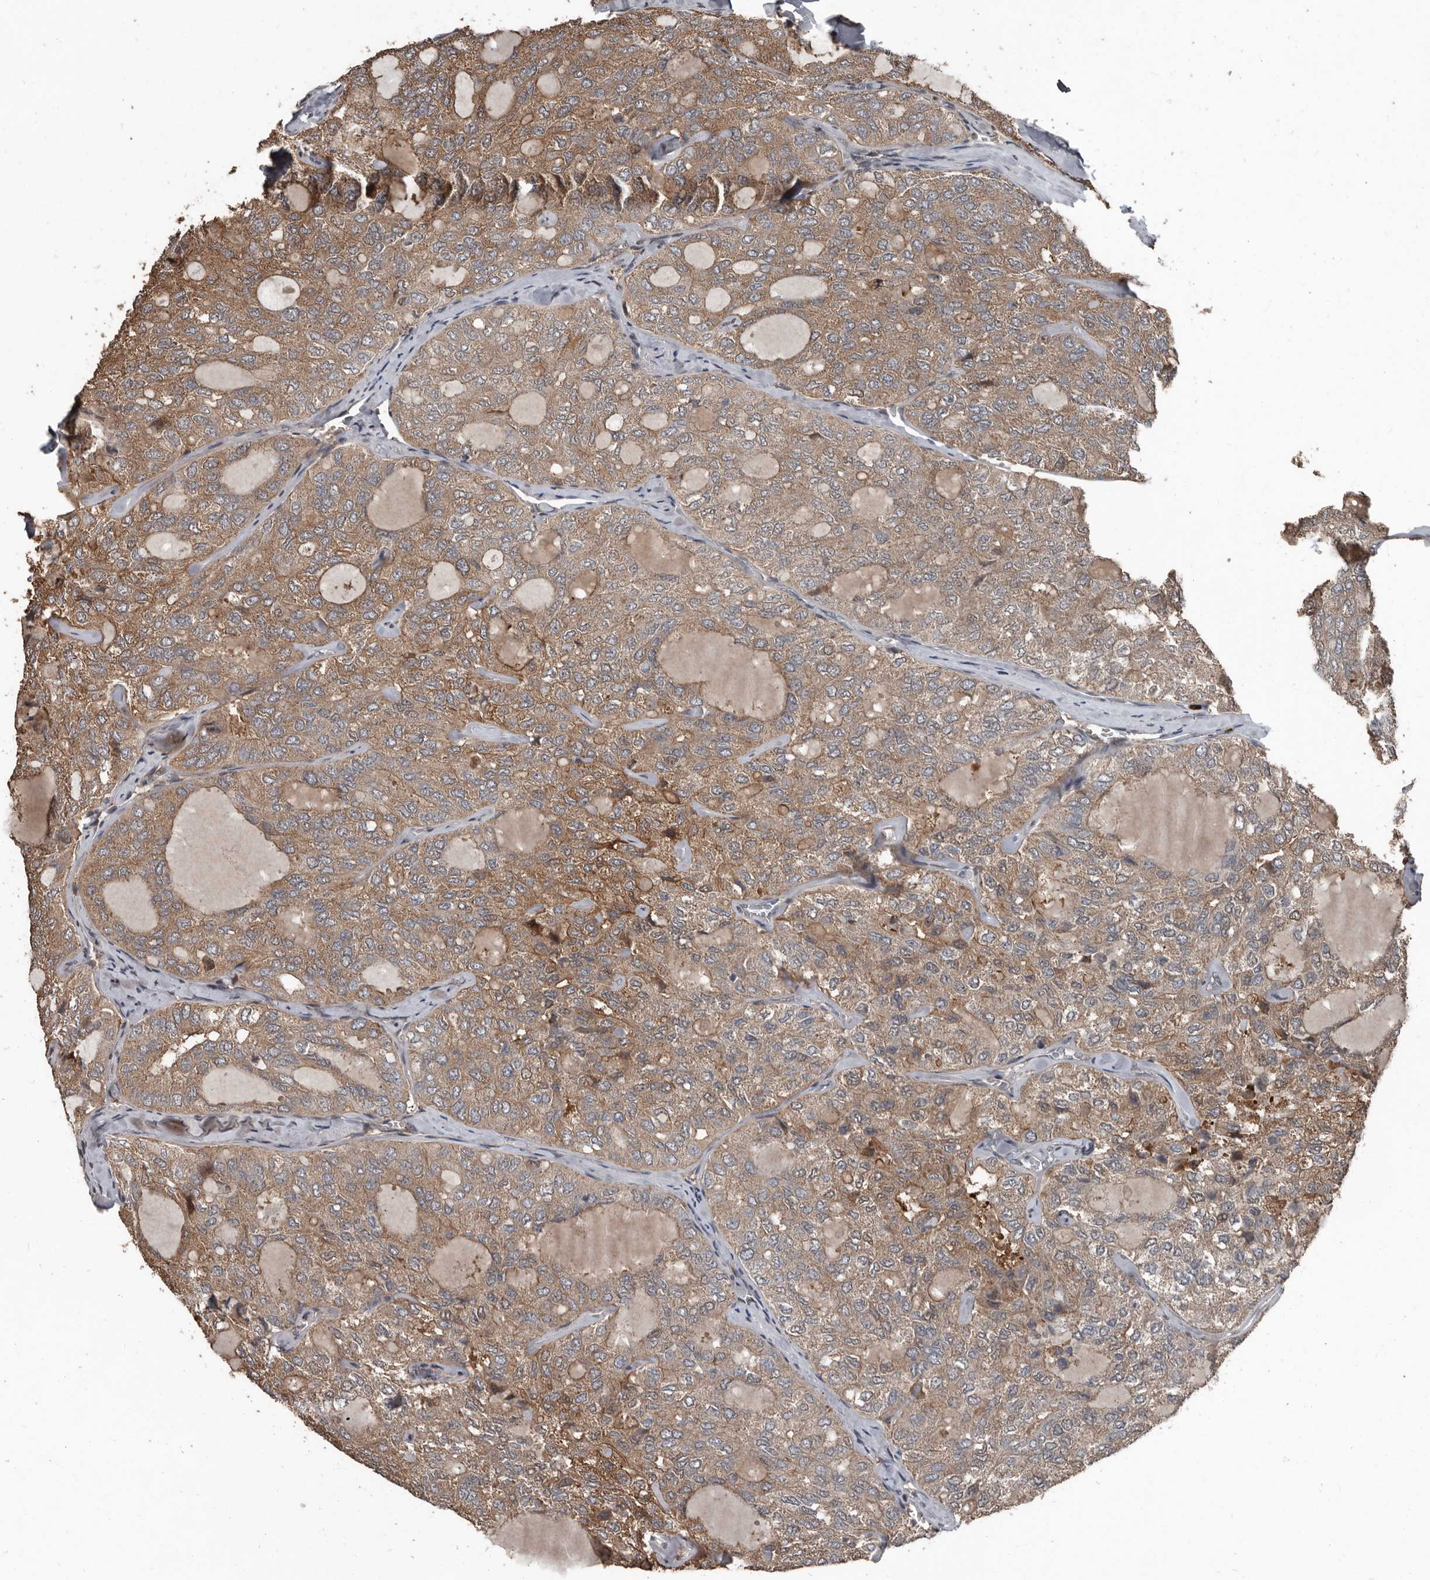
{"staining": {"intensity": "moderate", "quantity": ">75%", "location": "cytoplasmic/membranous"}, "tissue": "thyroid cancer", "cell_type": "Tumor cells", "image_type": "cancer", "snomed": [{"axis": "morphology", "description": "Follicular adenoma carcinoma, NOS"}, {"axis": "topography", "description": "Thyroid gland"}], "caption": "Human thyroid cancer stained for a protein (brown) shows moderate cytoplasmic/membranous positive positivity in about >75% of tumor cells.", "gene": "FSBP", "patient": {"sex": "male", "age": 75}}